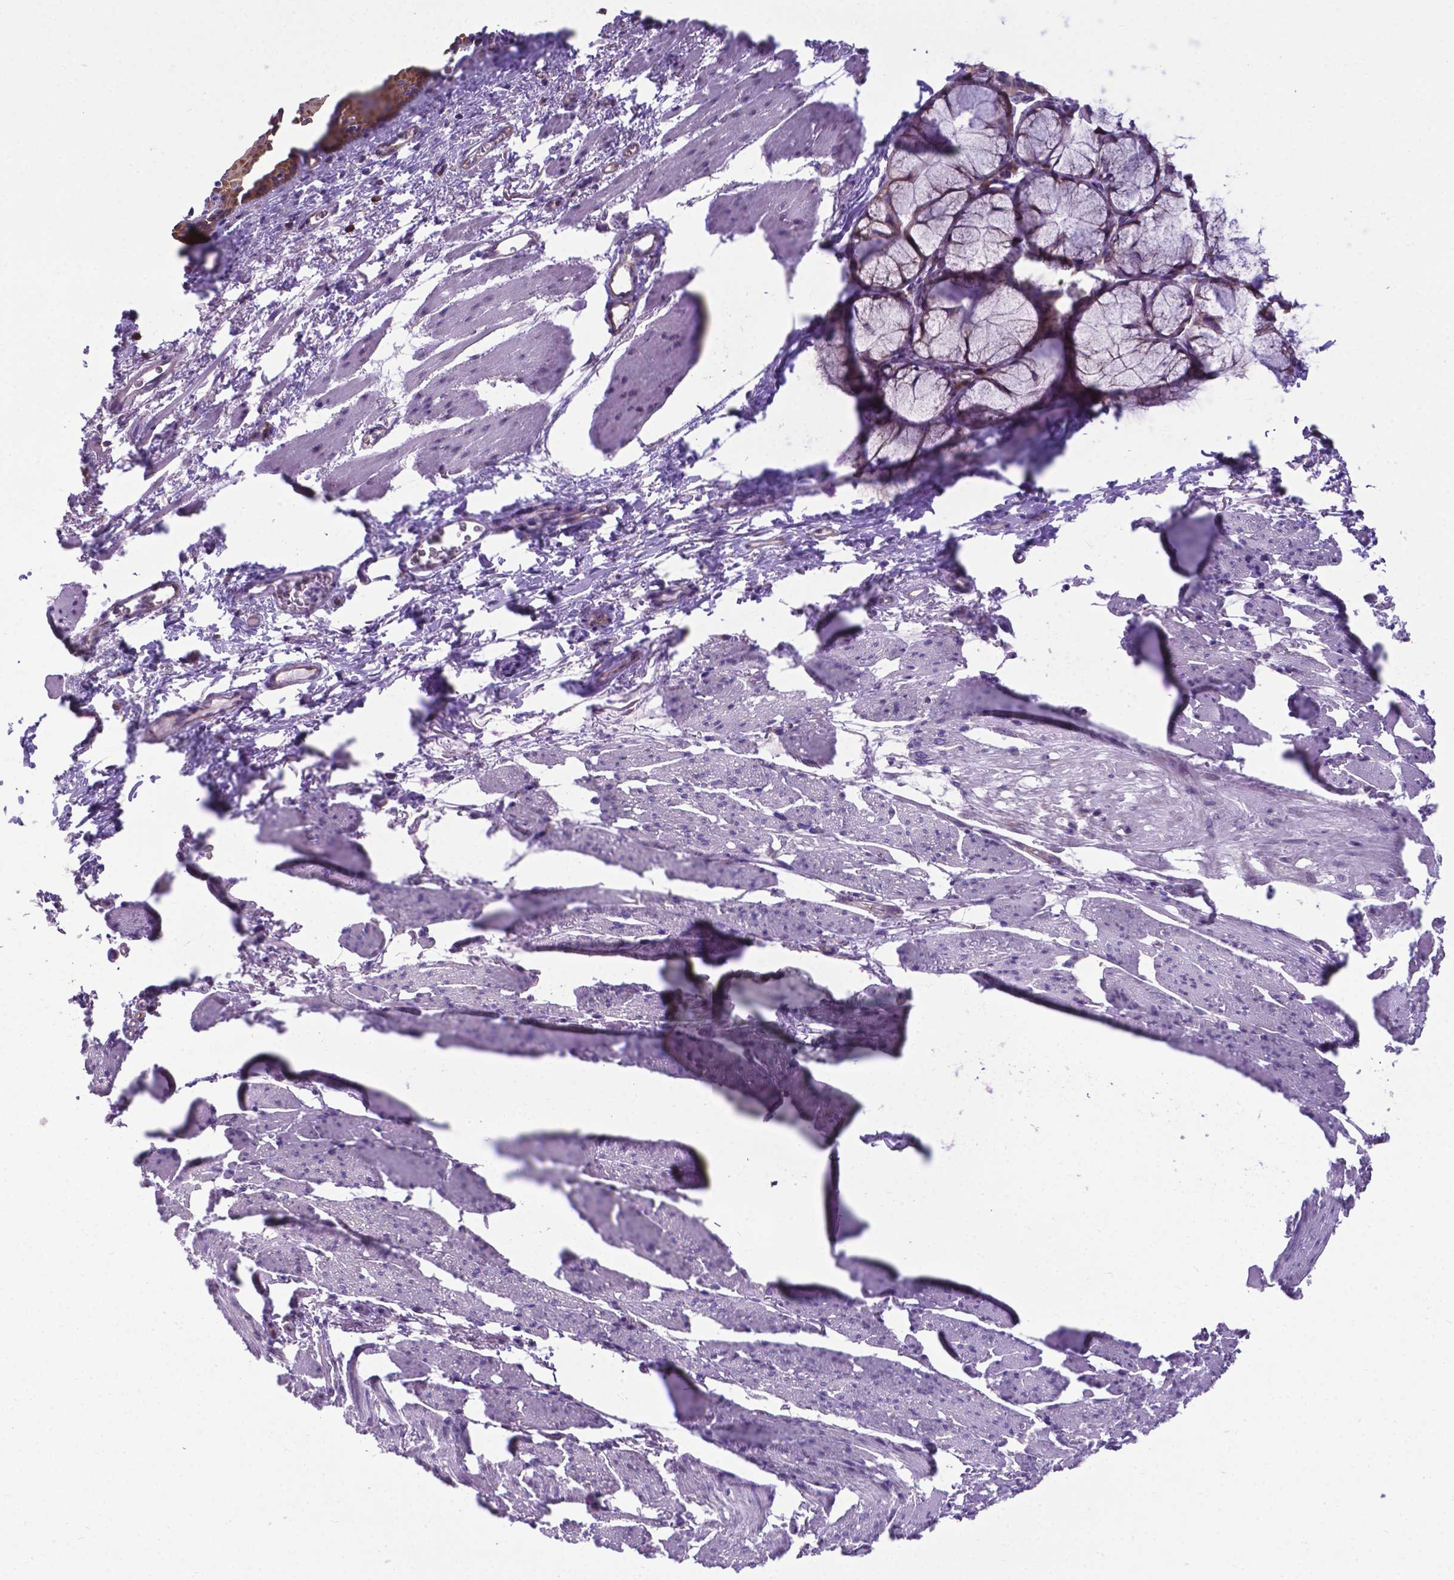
{"staining": {"intensity": "weak", "quantity": "25%-75%", "location": "cytoplasmic/membranous"}, "tissue": "esophagus", "cell_type": "Squamous epithelial cells", "image_type": "normal", "snomed": [{"axis": "morphology", "description": "Normal tissue, NOS"}, {"axis": "topography", "description": "Esophagus"}], "caption": "Brown immunohistochemical staining in normal human esophagus demonstrates weak cytoplasmic/membranous staining in about 25%-75% of squamous epithelial cells. The staining is performed using DAB brown chromogen to label protein expression. The nuclei are counter-stained blue using hematoxylin.", "gene": "RPL6", "patient": {"sex": "male", "age": 76}}